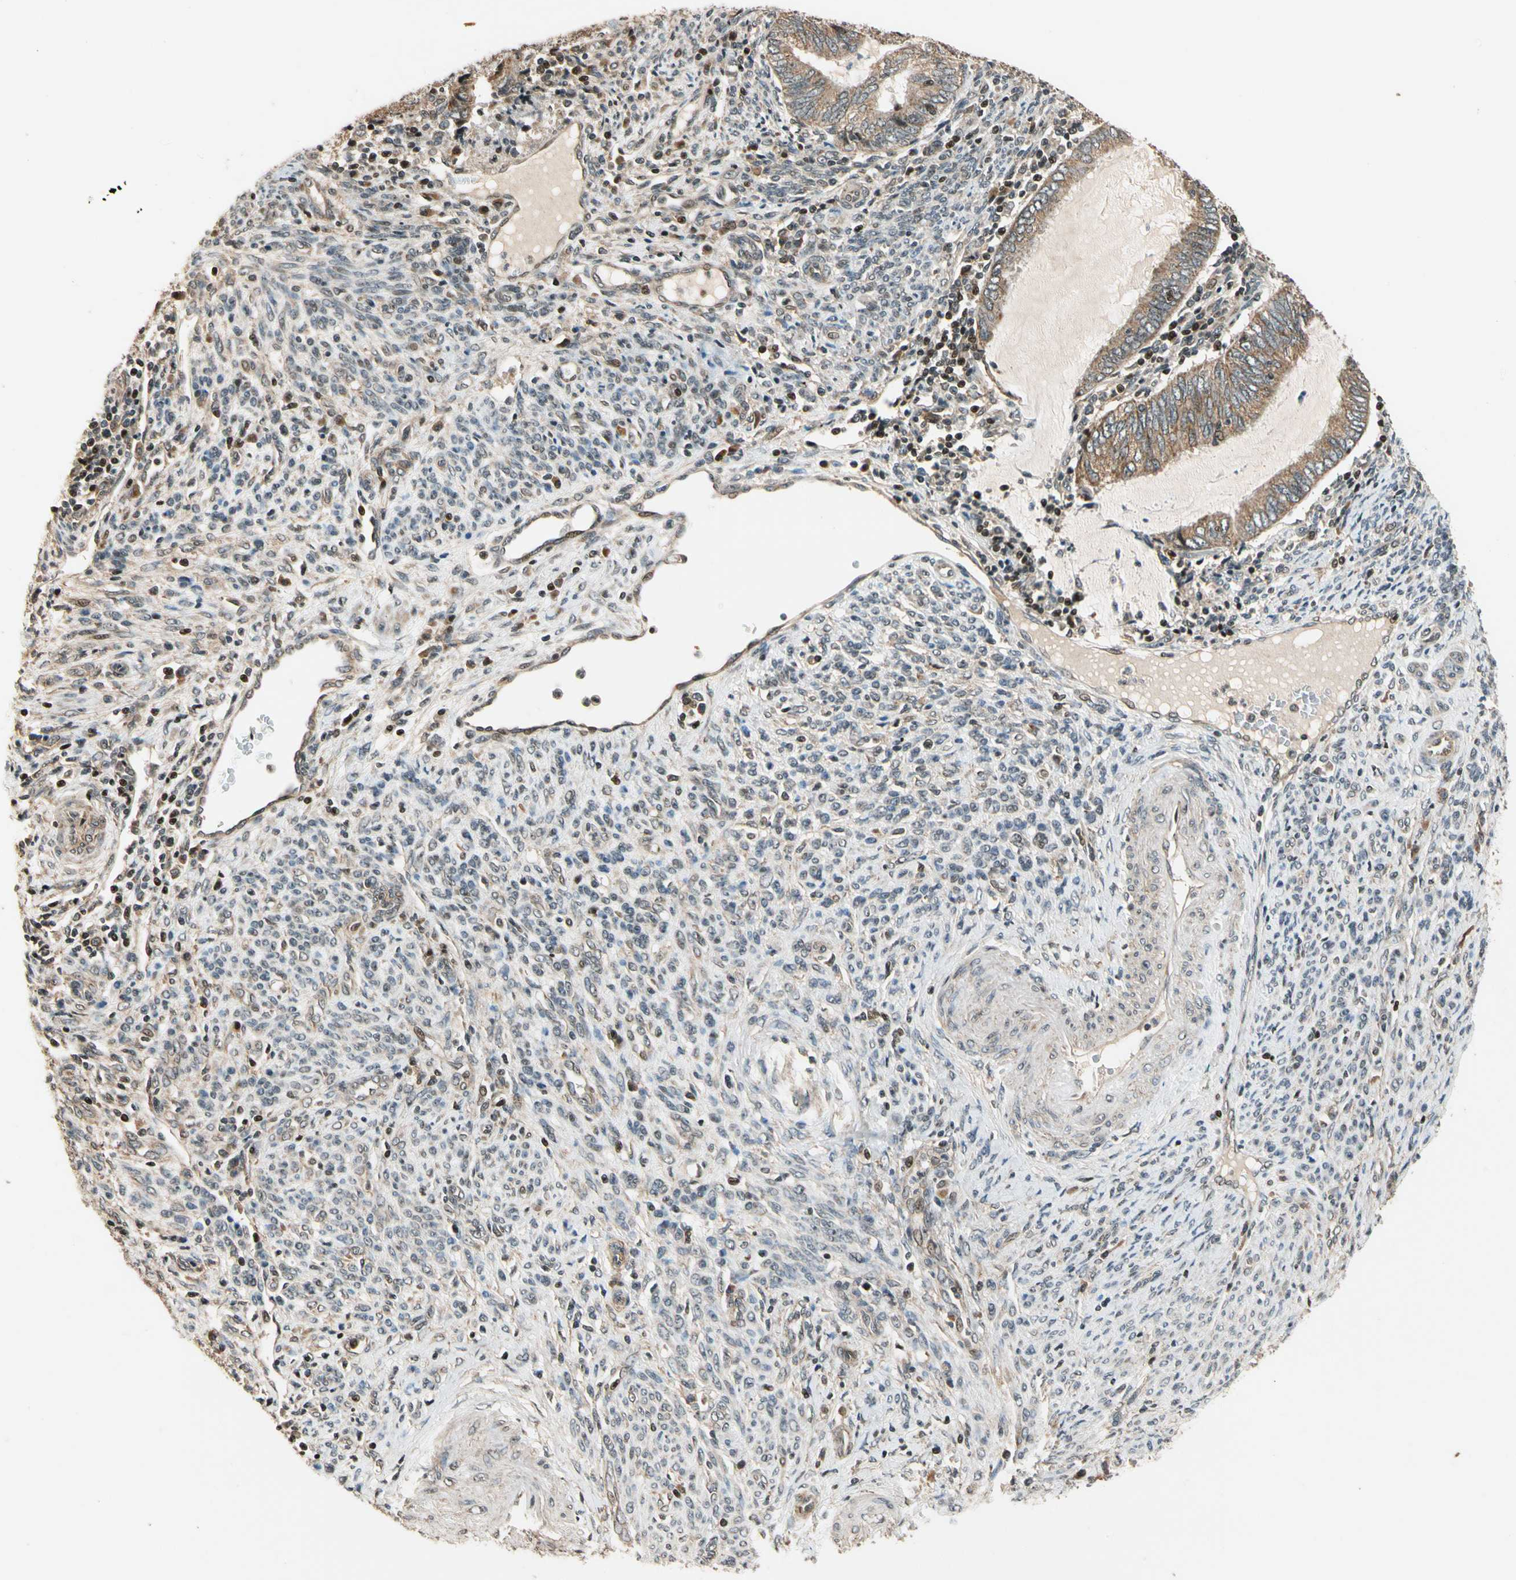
{"staining": {"intensity": "moderate", "quantity": ">75%", "location": "cytoplasmic/membranous"}, "tissue": "endometrial cancer", "cell_type": "Tumor cells", "image_type": "cancer", "snomed": [{"axis": "morphology", "description": "Adenocarcinoma, NOS"}, {"axis": "topography", "description": "Uterus"}, {"axis": "topography", "description": "Endometrium"}], "caption": "Immunohistochemistry staining of adenocarcinoma (endometrial), which exhibits medium levels of moderate cytoplasmic/membranous positivity in approximately >75% of tumor cells indicating moderate cytoplasmic/membranous protein staining. The staining was performed using DAB (brown) for protein detection and nuclei were counterstained in hematoxylin (blue).", "gene": "HECW1", "patient": {"sex": "female", "age": 70}}